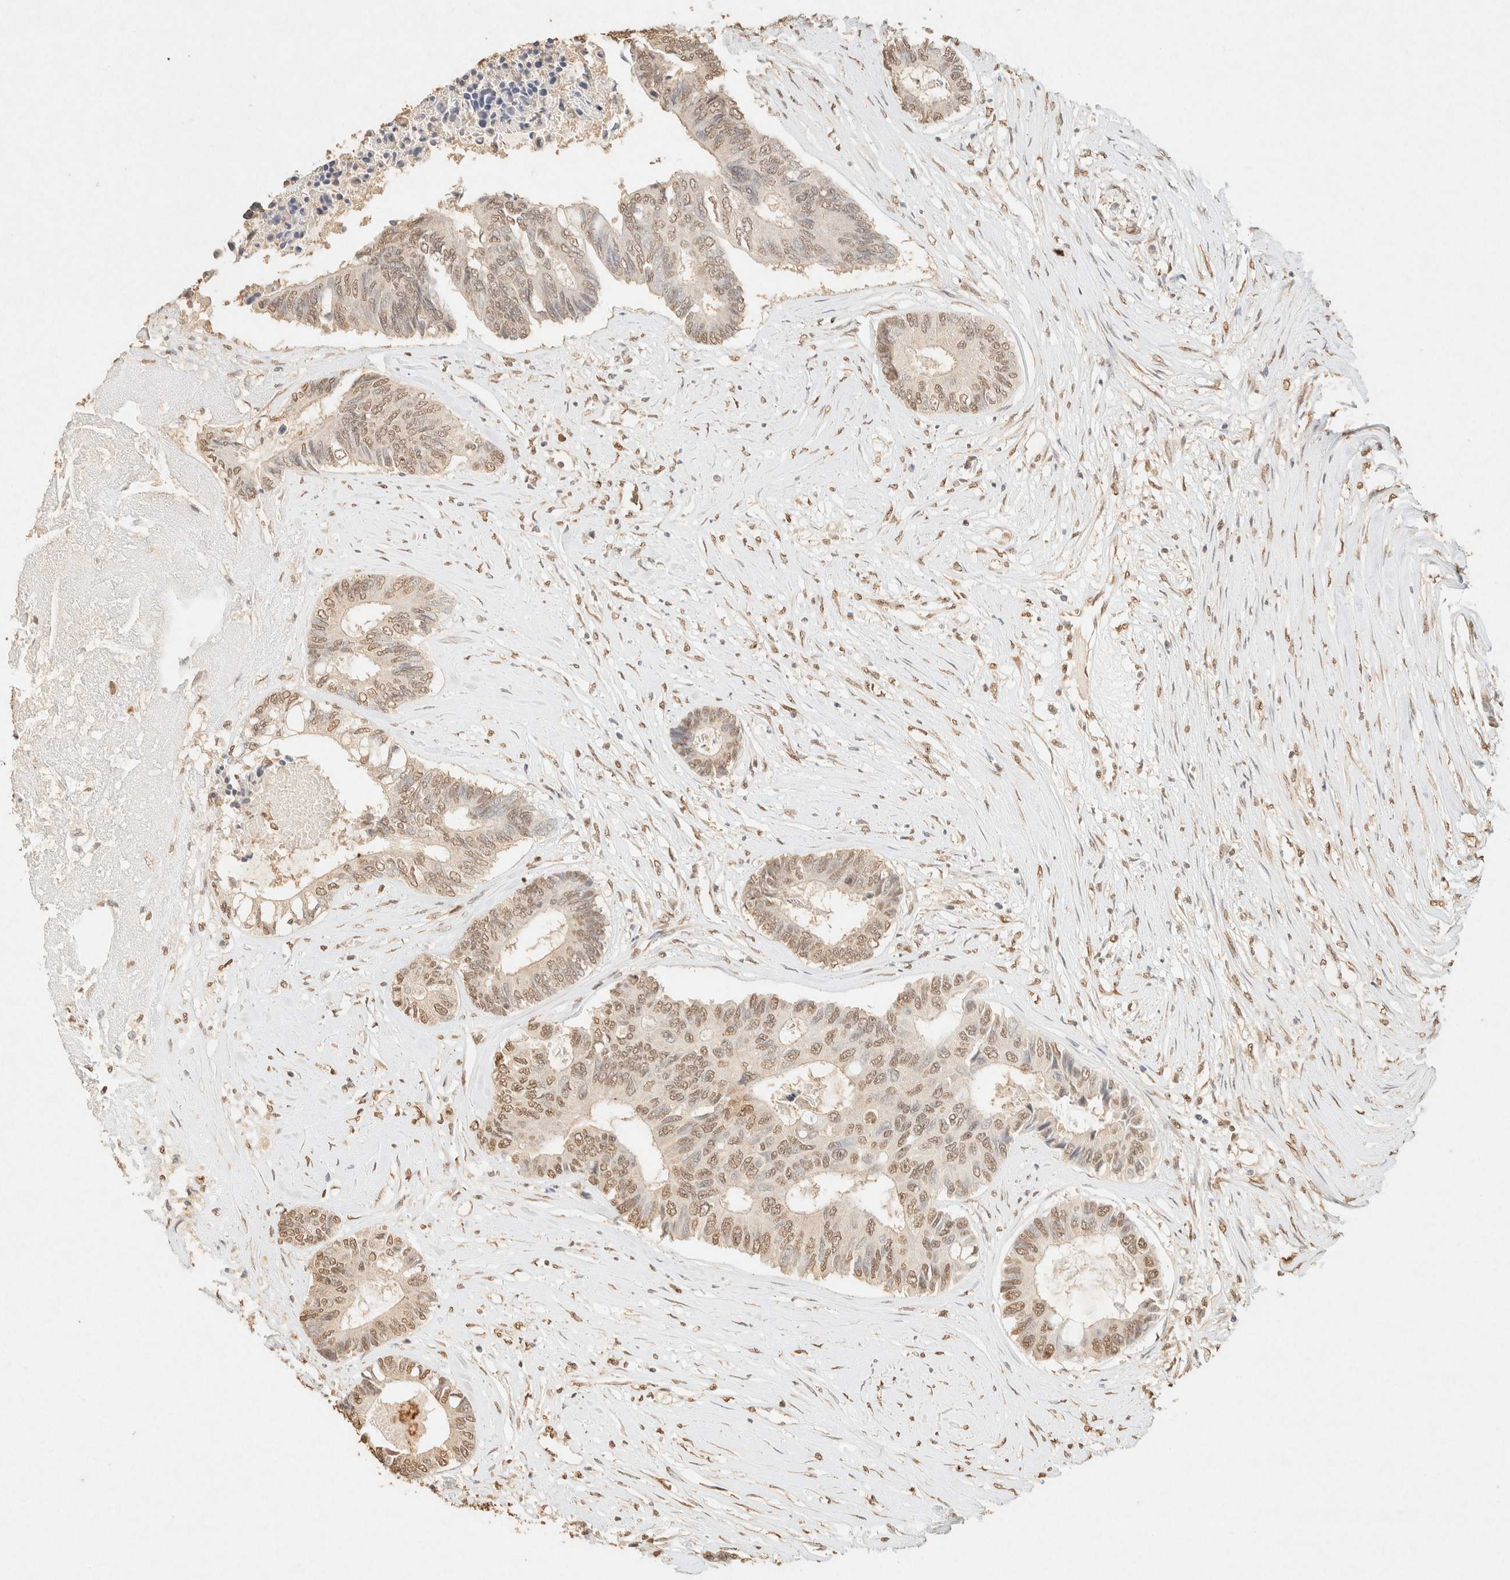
{"staining": {"intensity": "weak", "quantity": ">75%", "location": "nuclear"}, "tissue": "colorectal cancer", "cell_type": "Tumor cells", "image_type": "cancer", "snomed": [{"axis": "morphology", "description": "Adenocarcinoma, NOS"}, {"axis": "topography", "description": "Rectum"}], "caption": "The immunohistochemical stain shows weak nuclear staining in tumor cells of colorectal cancer (adenocarcinoma) tissue.", "gene": "S100A13", "patient": {"sex": "male", "age": 63}}